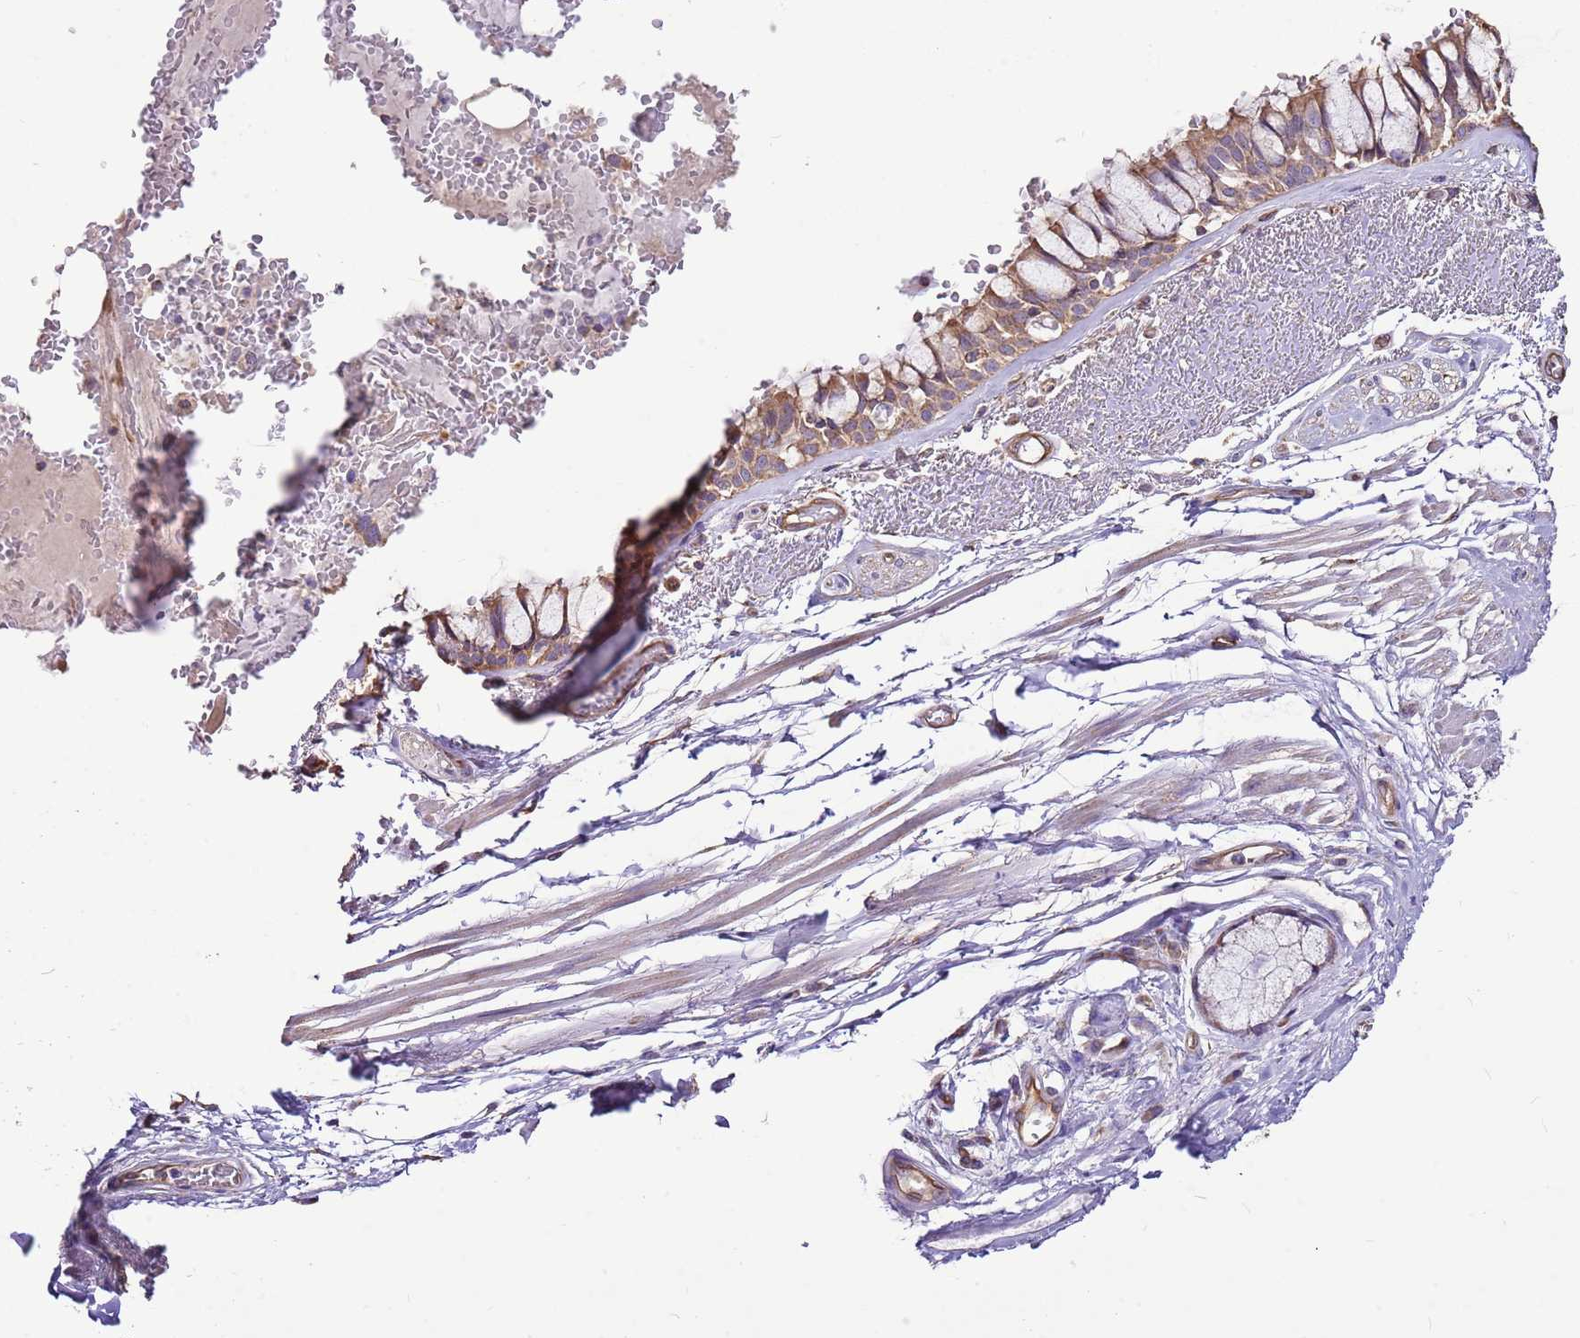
{"staining": {"intensity": "moderate", "quantity": ">75%", "location": "cytoplasmic/membranous"}, "tissue": "bronchus", "cell_type": "Respiratory epithelial cells", "image_type": "normal", "snomed": [{"axis": "morphology", "description": "Normal tissue, NOS"}, {"axis": "topography", "description": "Bronchus"}], "caption": "Immunohistochemical staining of normal human bronchus exhibits medium levels of moderate cytoplasmic/membranous staining in about >75% of respiratory epithelial cells. (DAB (3,3'-diaminobenzidine) = brown stain, brightfield microscopy at high magnification).", "gene": "DOCK9", "patient": {"sex": "male", "age": 66}}